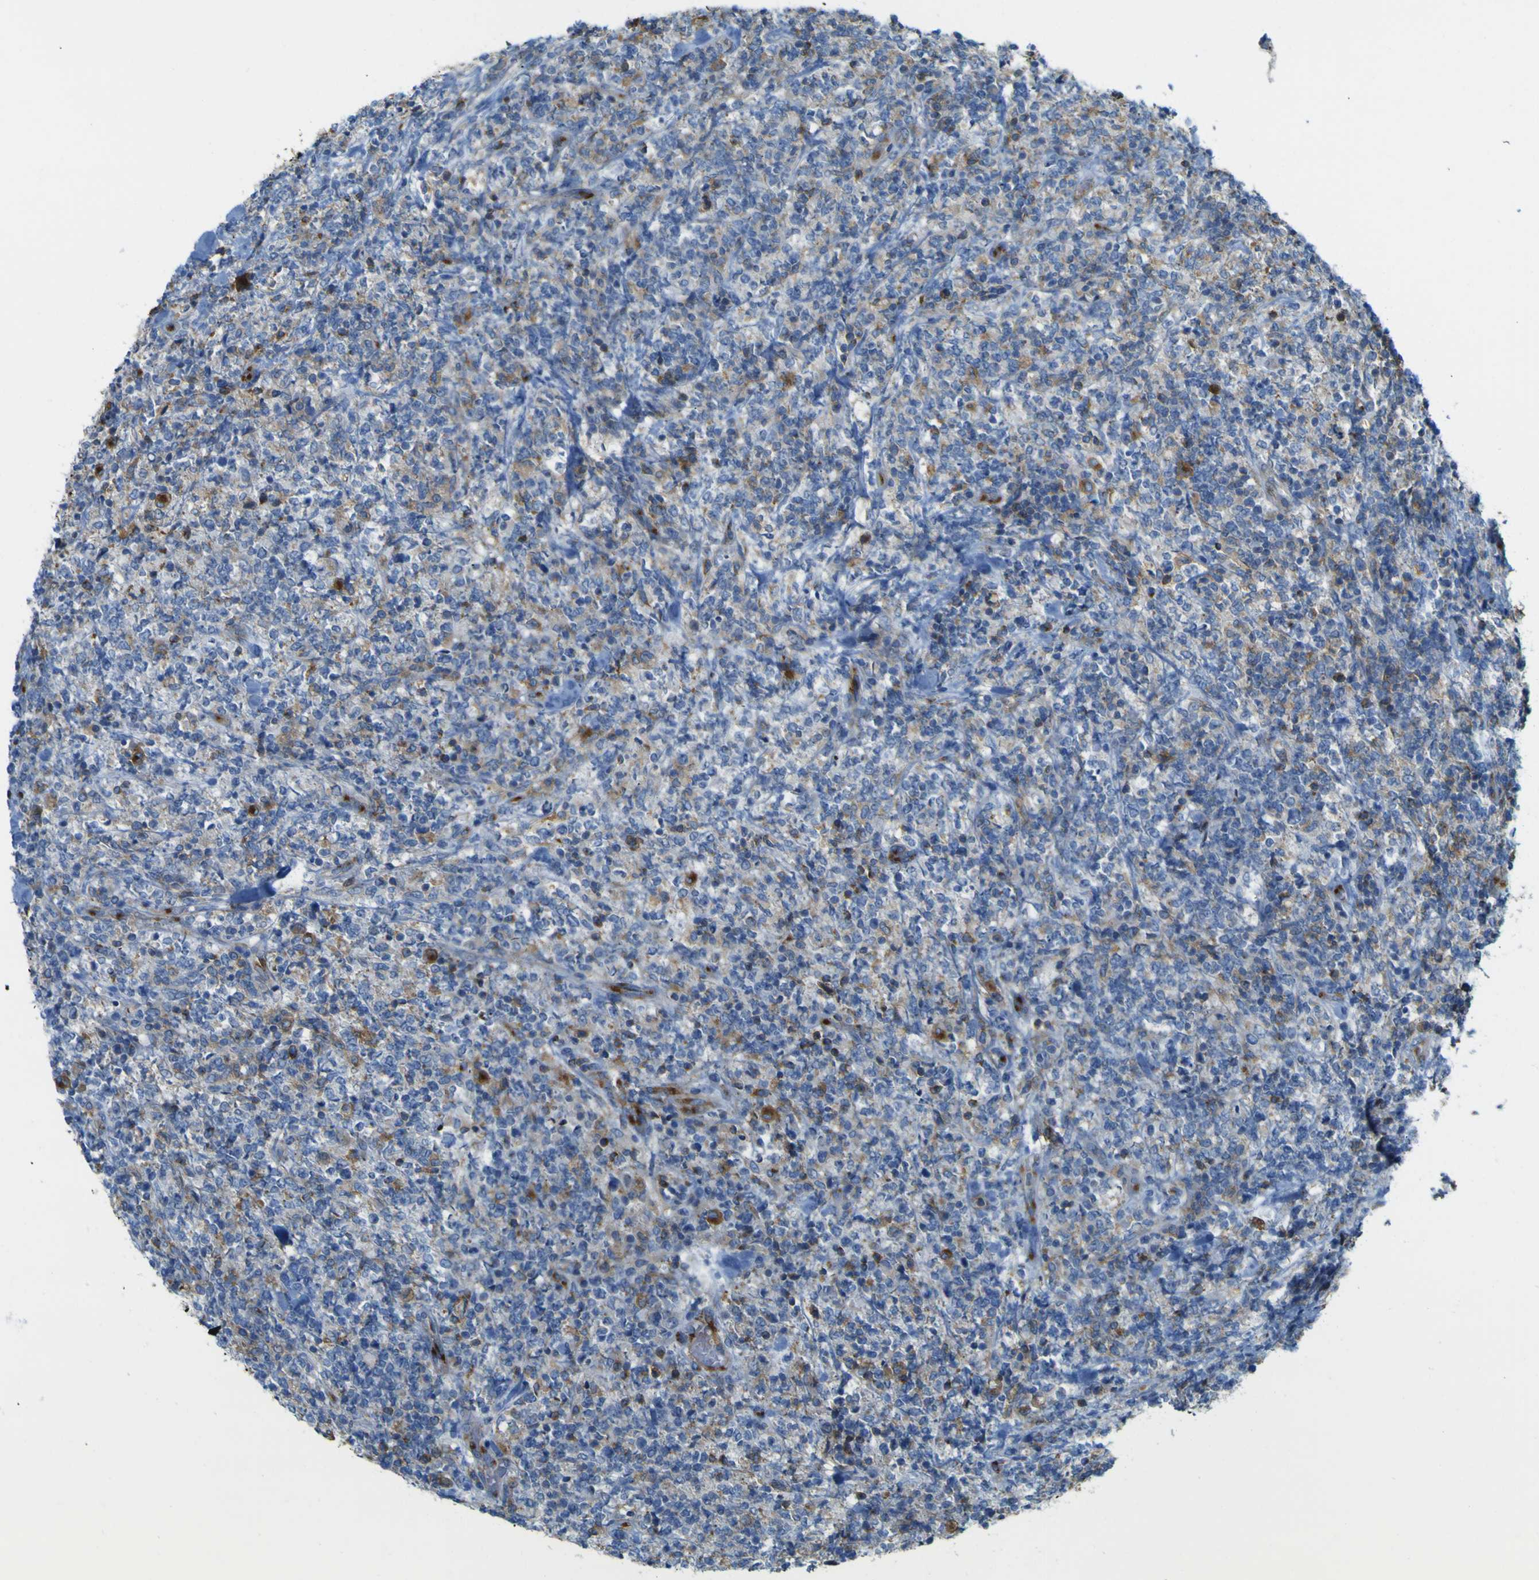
{"staining": {"intensity": "moderate", "quantity": "<25%", "location": "cytoplasmic/membranous"}, "tissue": "lymphoma", "cell_type": "Tumor cells", "image_type": "cancer", "snomed": [{"axis": "morphology", "description": "Malignant lymphoma, non-Hodgkin's type, High grade"}, {"axis": "topography", "description": "Soft tissue"}], "caption": "Immunohistochemistry (IHC) of high-grade malignant lymphoma, non-Hodgkin's type shows low levels of moderate cytoplasmic/membranous expression in approximately <25% of tumor cells.", "gene": "IGF2R", "patient": {"sex": "male", "age": 18}}